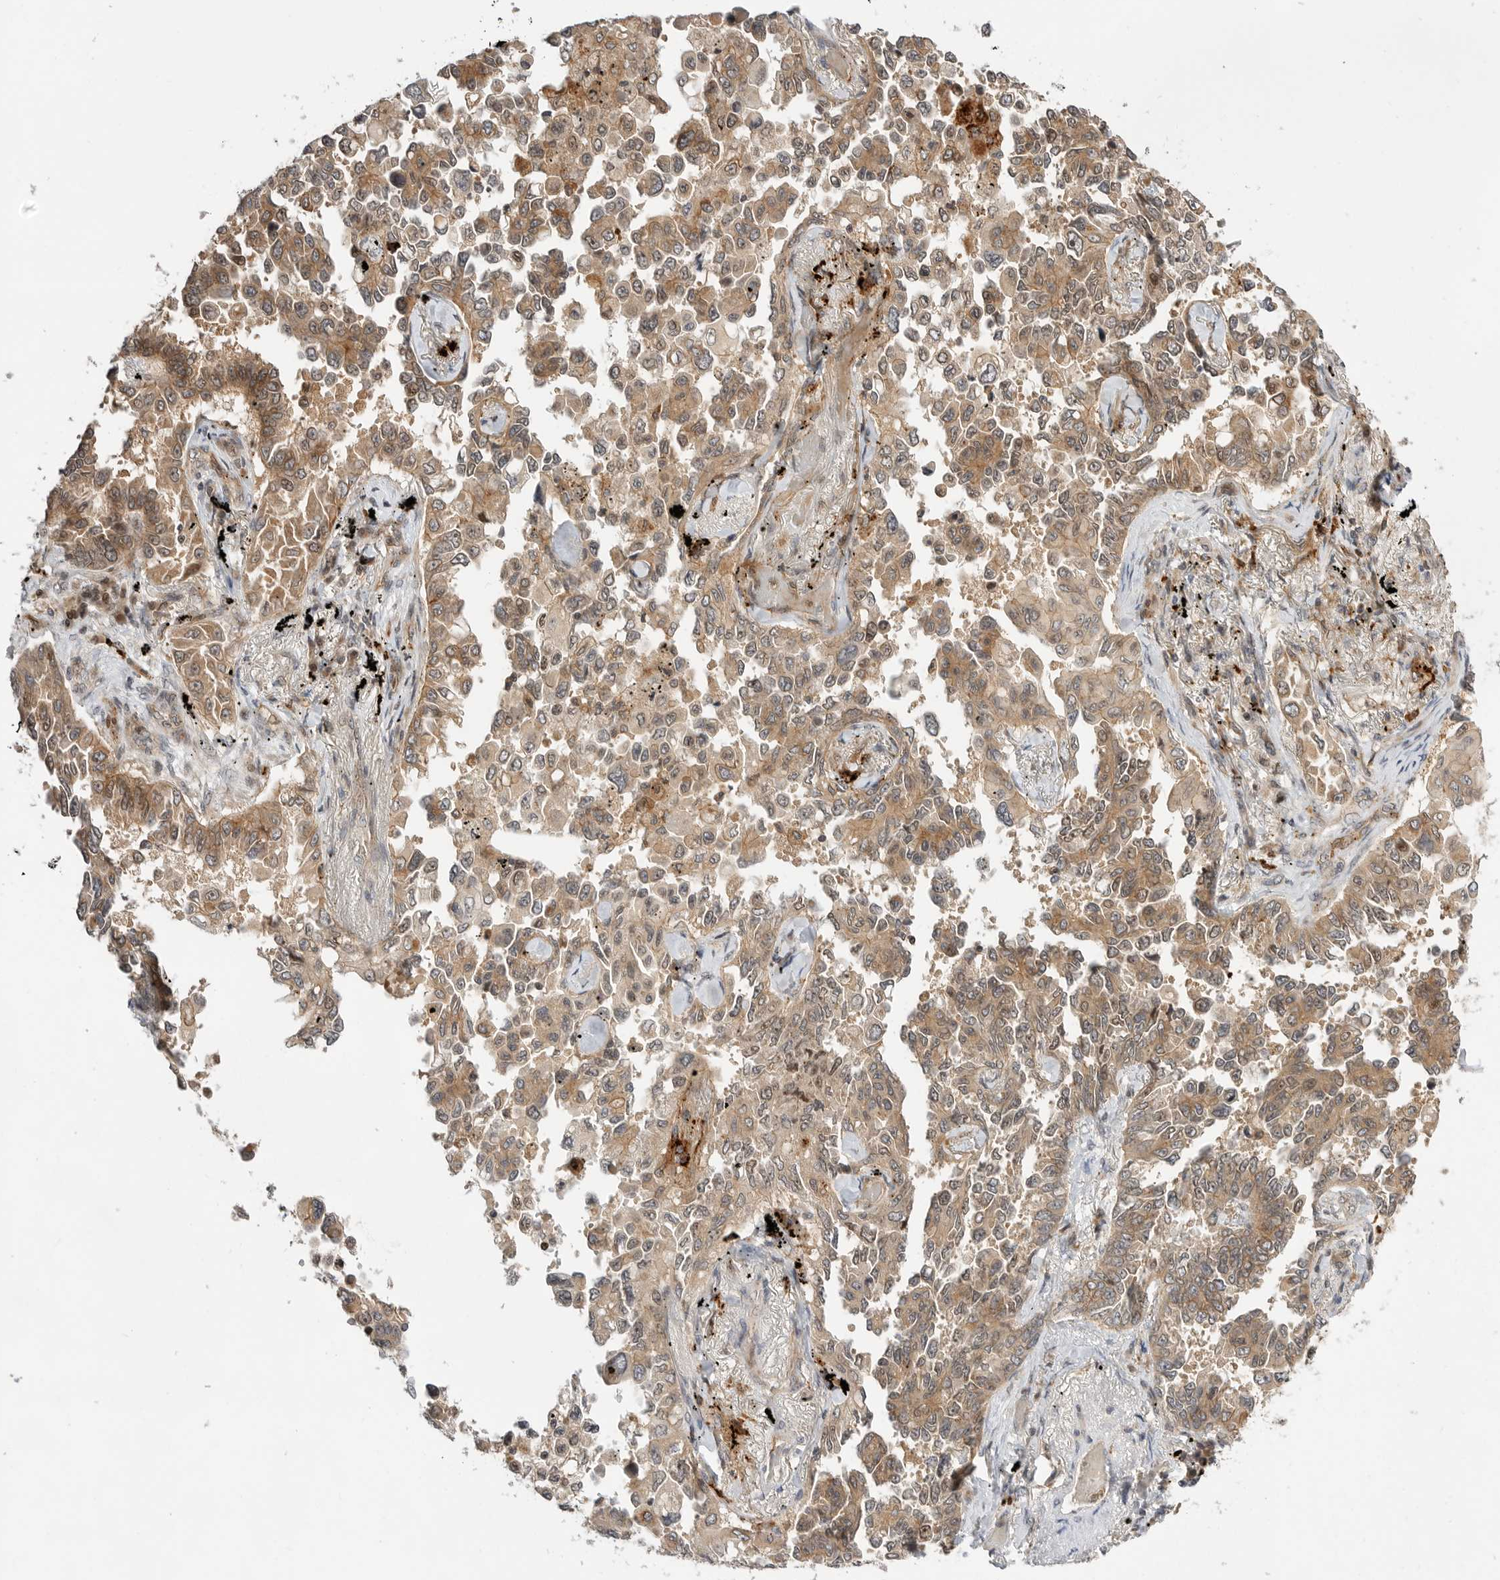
{"staining": {"intensity": "moderate", "quantity": ">75%", "location": "cytoplasmic/membranous"}, "tissue": "lung cancer", "cell_type": "Tumor cells", "image_type": "cancer", "snomed": [{"axis": "morphology", "description": "Adenocarcinoma, NOS"}, {"axis": "topography", "description": "Lung"}], "caption": "Lung cancer stained with immunohistochemistry reveals moderate cytoplasmic/membranous expression in approximately >75% of tumor cells.", "gene": "CSNK1G3", "patient": {"sex": "female", "age": 67}}